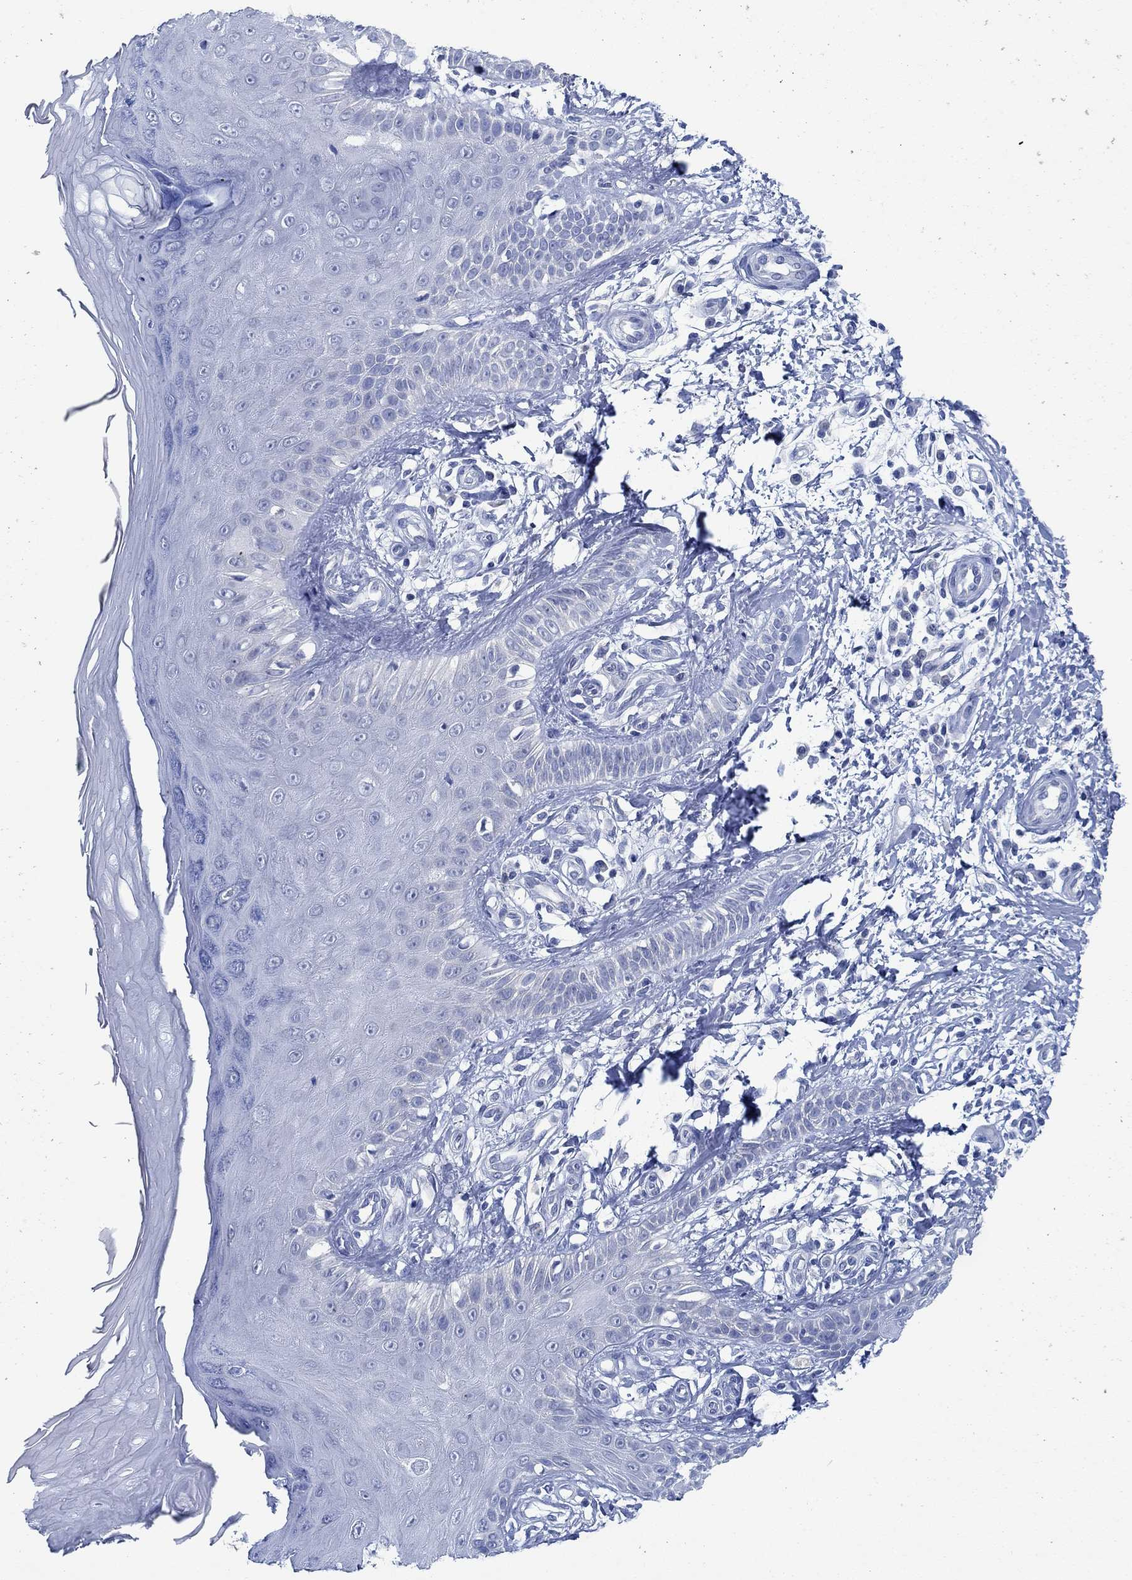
{"staining": {"intensity": "negative", "quantity": "none", "location": "none"}, "tissue": "skin", "cell_type": "Fibroblasts", "image_type": "normal", "snomed": [{"axis": "morphology", "description": "Normal tissue, NOS"}, {"axis": "morphology", "description": "Inflammation, NOS"}, {"axis": "morphology", "description": "Fibrosis, NOS"}, {"axis": "topography", "description": "Skin"}], "caption": "The immunohistochemistry (IHC) histopathology image has no significant expression in fibroblasts of skin.", "gene": "ZNF671", "patient": {"sex": "male", "age": 71}}